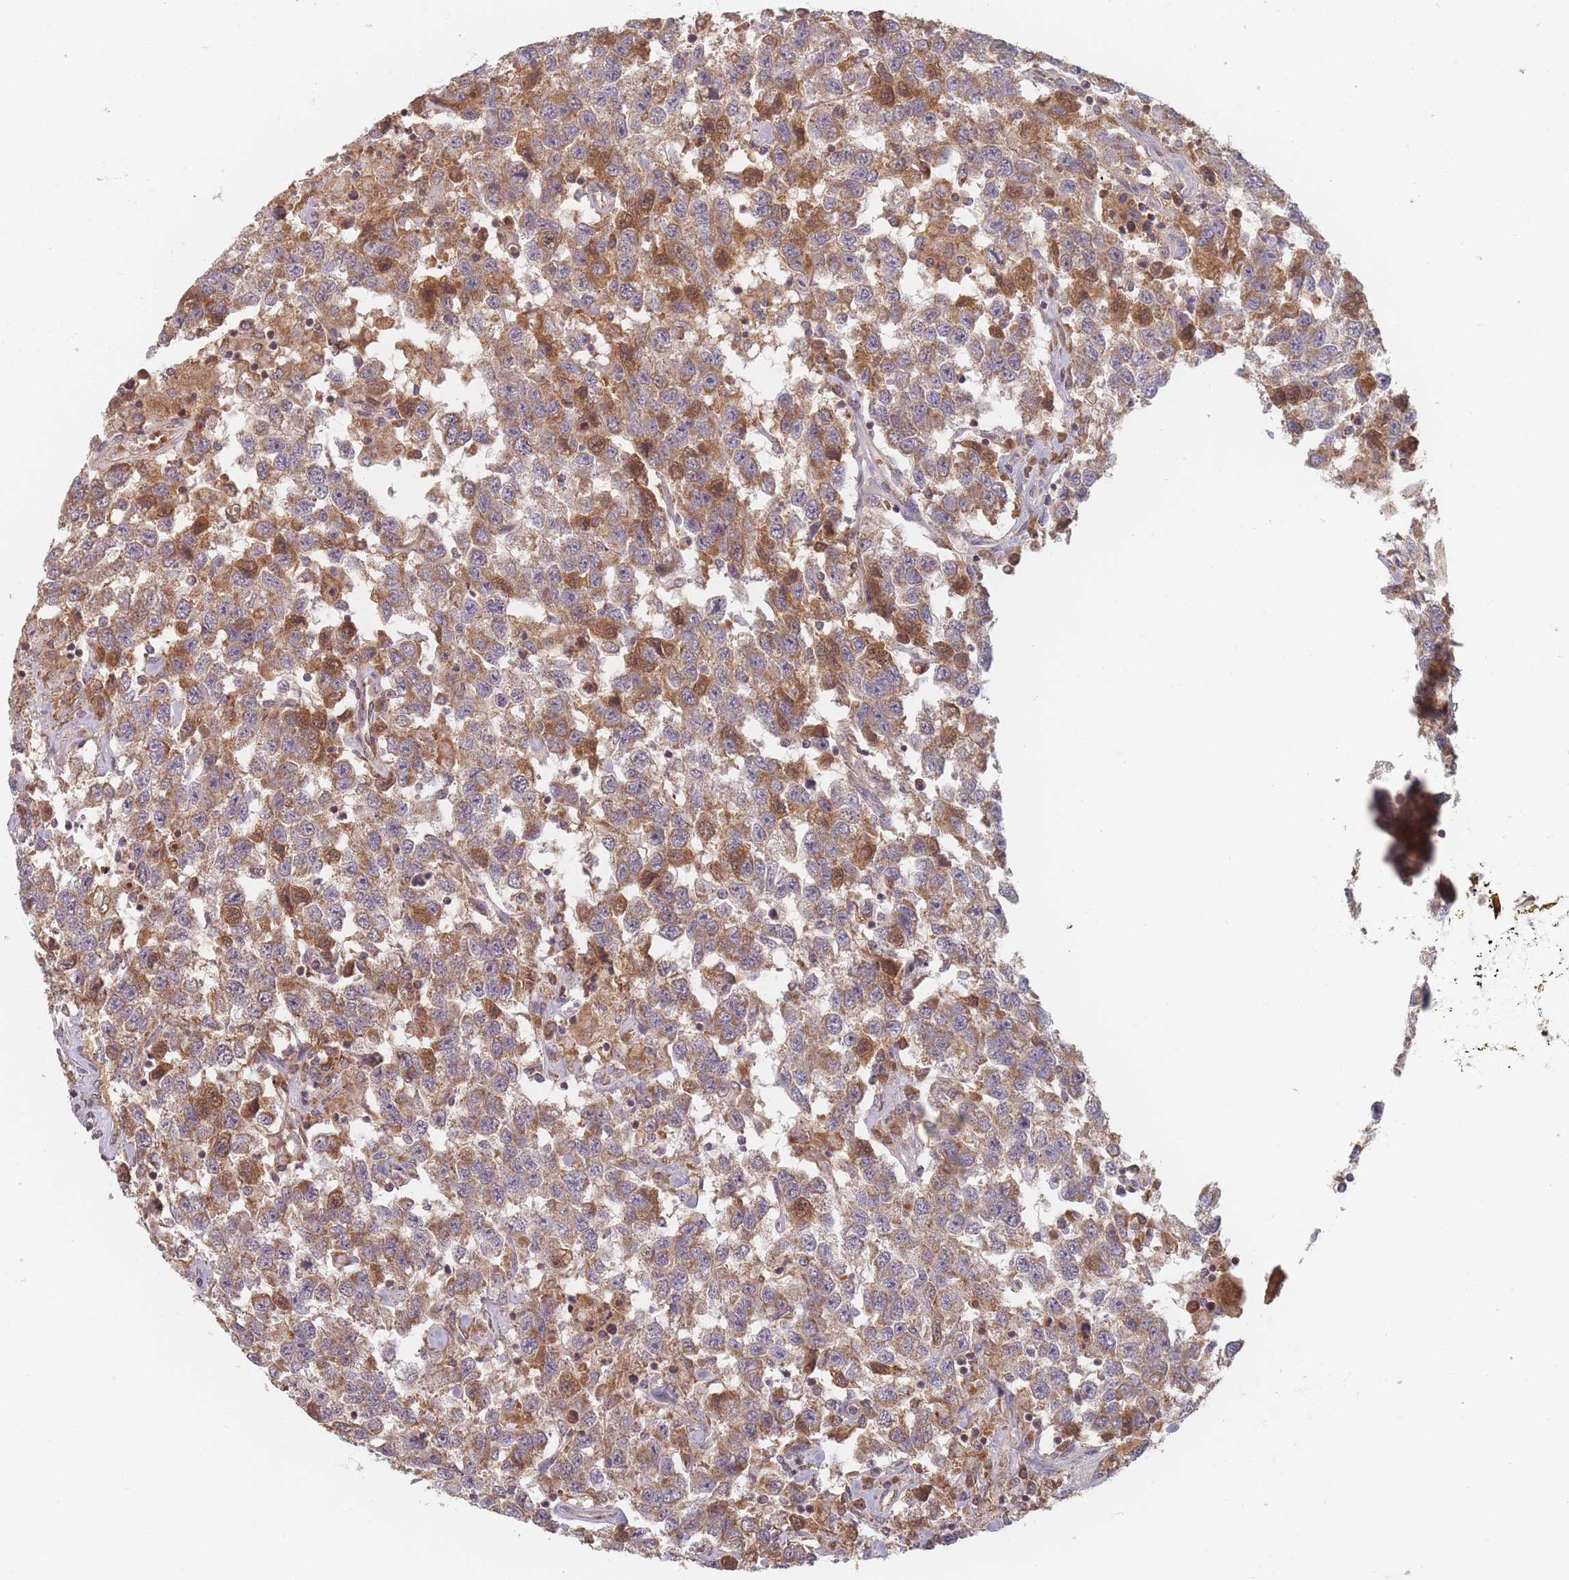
{"staining": {"intensity": "moderate", "quantity": ">75%", "location": "cytoplasmic/membranous"}, "tissue": "testis cancer", "cell_type": "Tumor cells", "image_type": "cancer", "snomed": [{"axis": "morphology", "description": "Seminoma, NOS"}, {"axis": "topography", "description": "Testis"}], "caption": "A medium amount of moderate cytoplasmic/membranous expression is seen in about >75% of tumor cells in testis cancer (seminoma) tissue.", "gene": "OR2M4", "patient": {"sex": "male", "age": 41}}